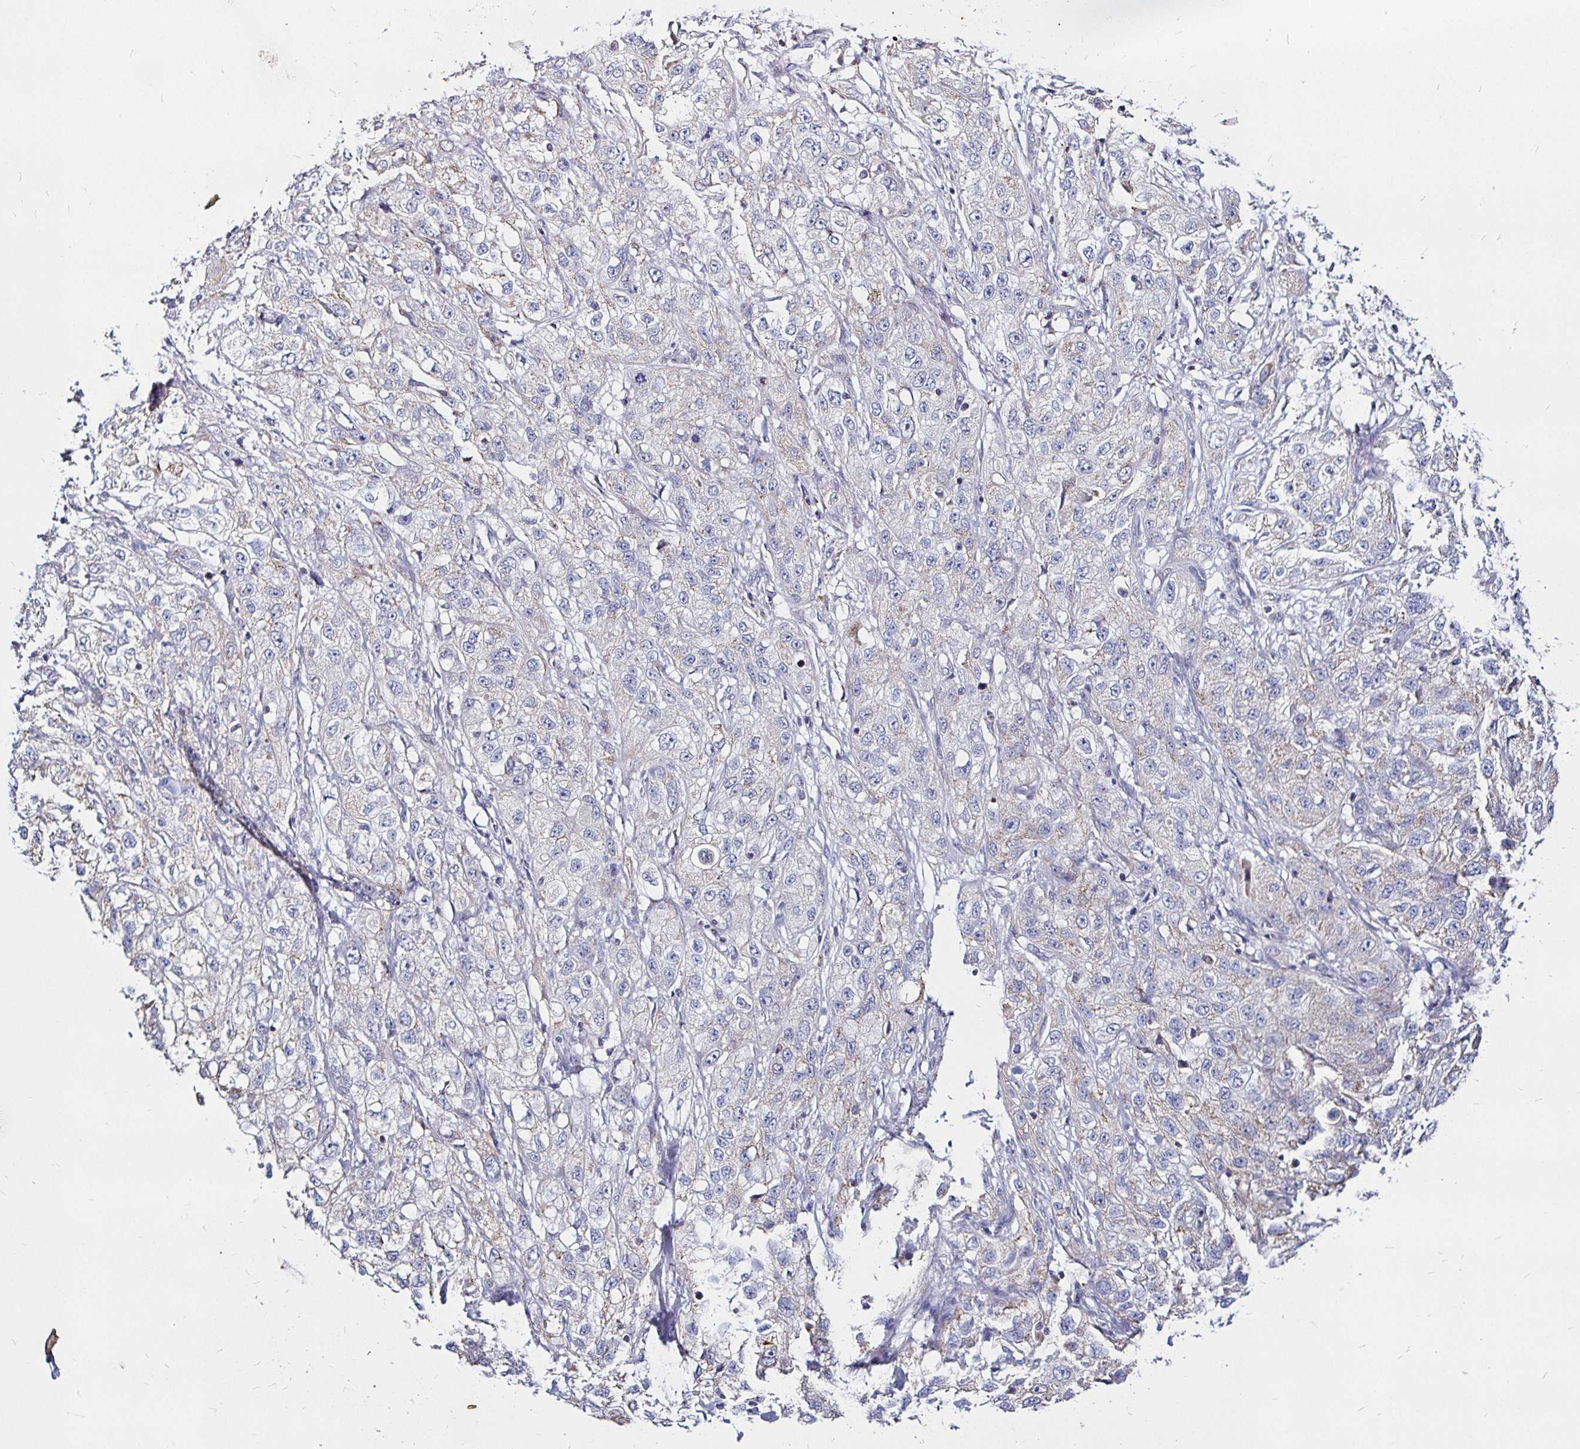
{"staining": {"intensity": "negative", "quantity": "none", "location": "none"}, "tissue": "skin cancer", "cell_type": "Tumor cells", "image_type": "cancer", "snomed": [{"axis": "morphology", "description": "Squamous cell carcinoma, NOS"}, {"axis": "topography", "description": "Skin"}, {"axis": "topography", "description": "Vulva"}], "caption": "High magnification brightfield microscopy of skin cancer stained with DAB (brown) and counterstained with hematoxylin (blue): tumor cells show no significant staining.", "gene": "PGAM2", "patient": {"sex": "female", "age": 86}}